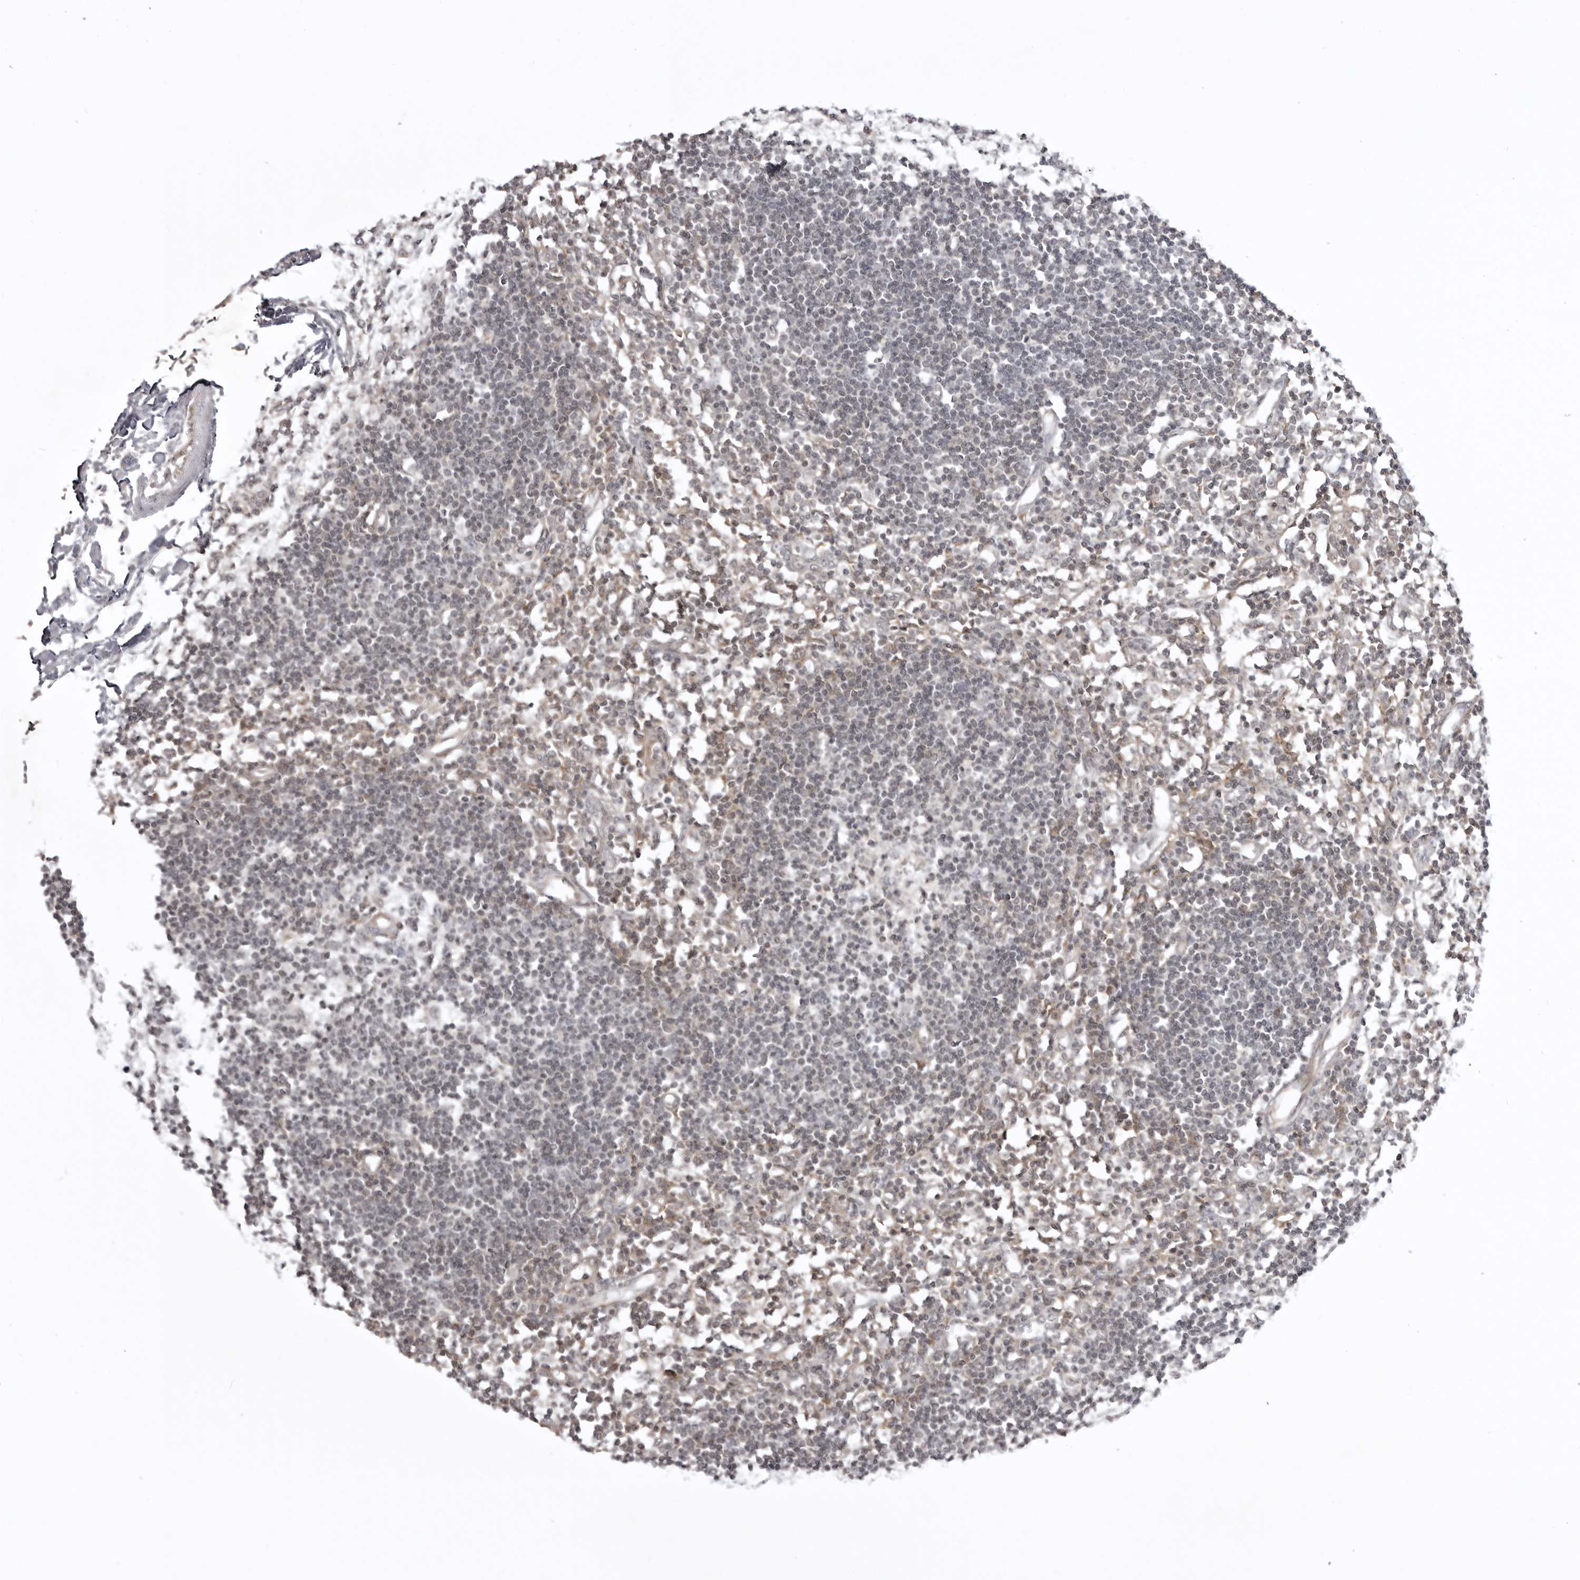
{"staining": {"intensity": "moderate", "quantity": "<25%", "location": "cytoplasmic/membranous"}, "tissue": "lymph node", "cell_type": "Germinal center cells", "image_type": "normal", "snomed": [{"axis": "morphology", "description": "Normal tissue, NOS"}, {"axis": "morphology", "description": "Malignant melanoma, Metastatic site"}, {"axis": "topography", "description": "Lymph node"}], "caption": "Immunohistochemistry (DAB) staining of normal lymph node exhibits moderate cytoplasmic/membranous protein staining in about <25% of germinal center cells. (IHC, brightfield microscopy, high magnification).", "gene": "USP43", "patient": {"sex": "male", "age": 41}}